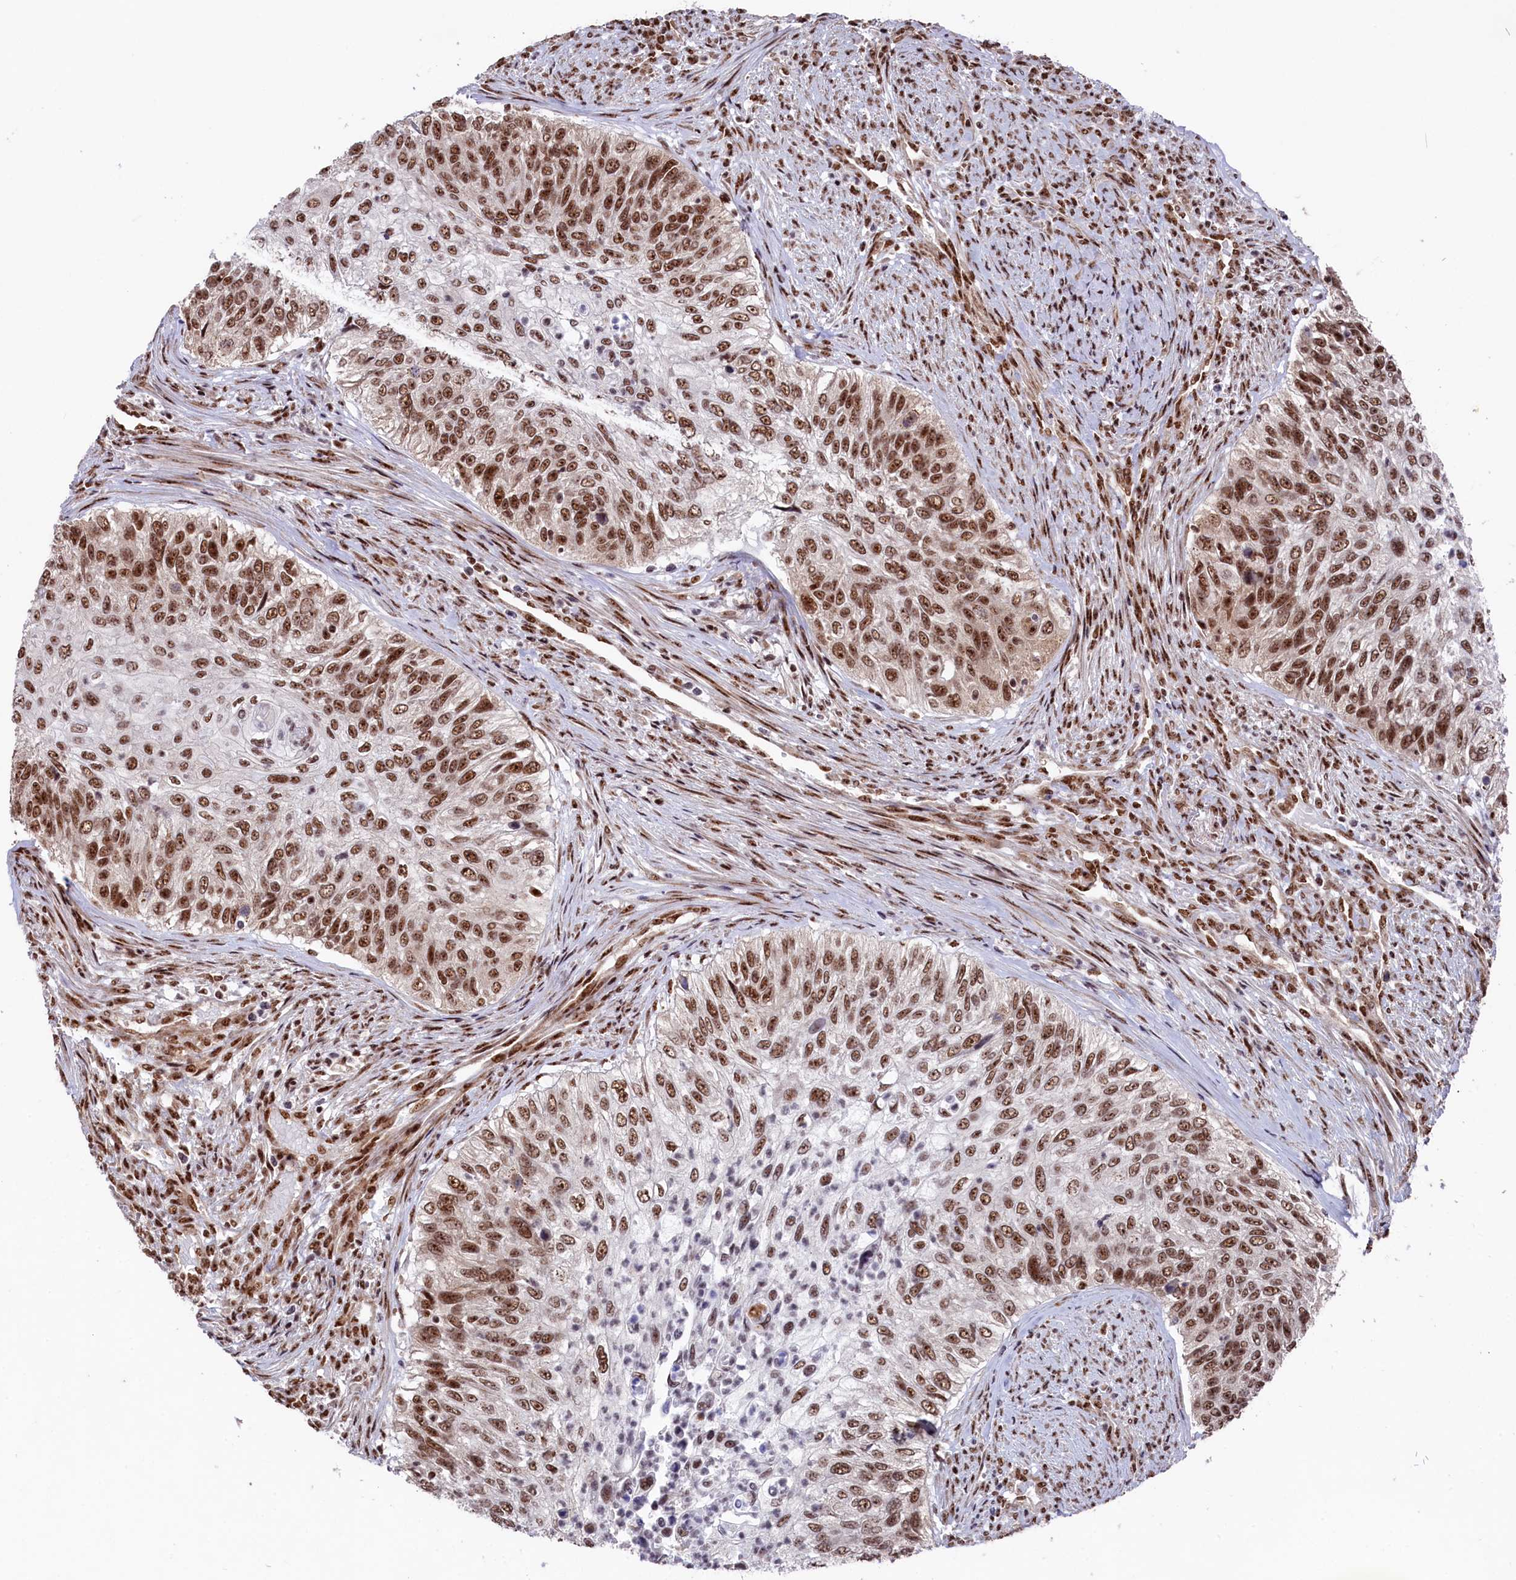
{"staining": {"intensity": "moderate", "quantity": ">75%", "location": "nuclear"}, "tissue": "urothelial cancer", "cell_type": "Tumor cells", "image_type": "cancer", "snomed": [{"axis": "morphology", "description": "Urothelial carcinoma, High grade"}, {"axis": "topography", "description": "Urinary bladder"}], "caption": "Tumor cells reveal moderate nuclear positivity in about >75% of cells in high-grade urothelial carcinoma. Nuclei are stained in blue.", "gene": "PRPF31", "patient": {"sex": "female", "age": 60}}